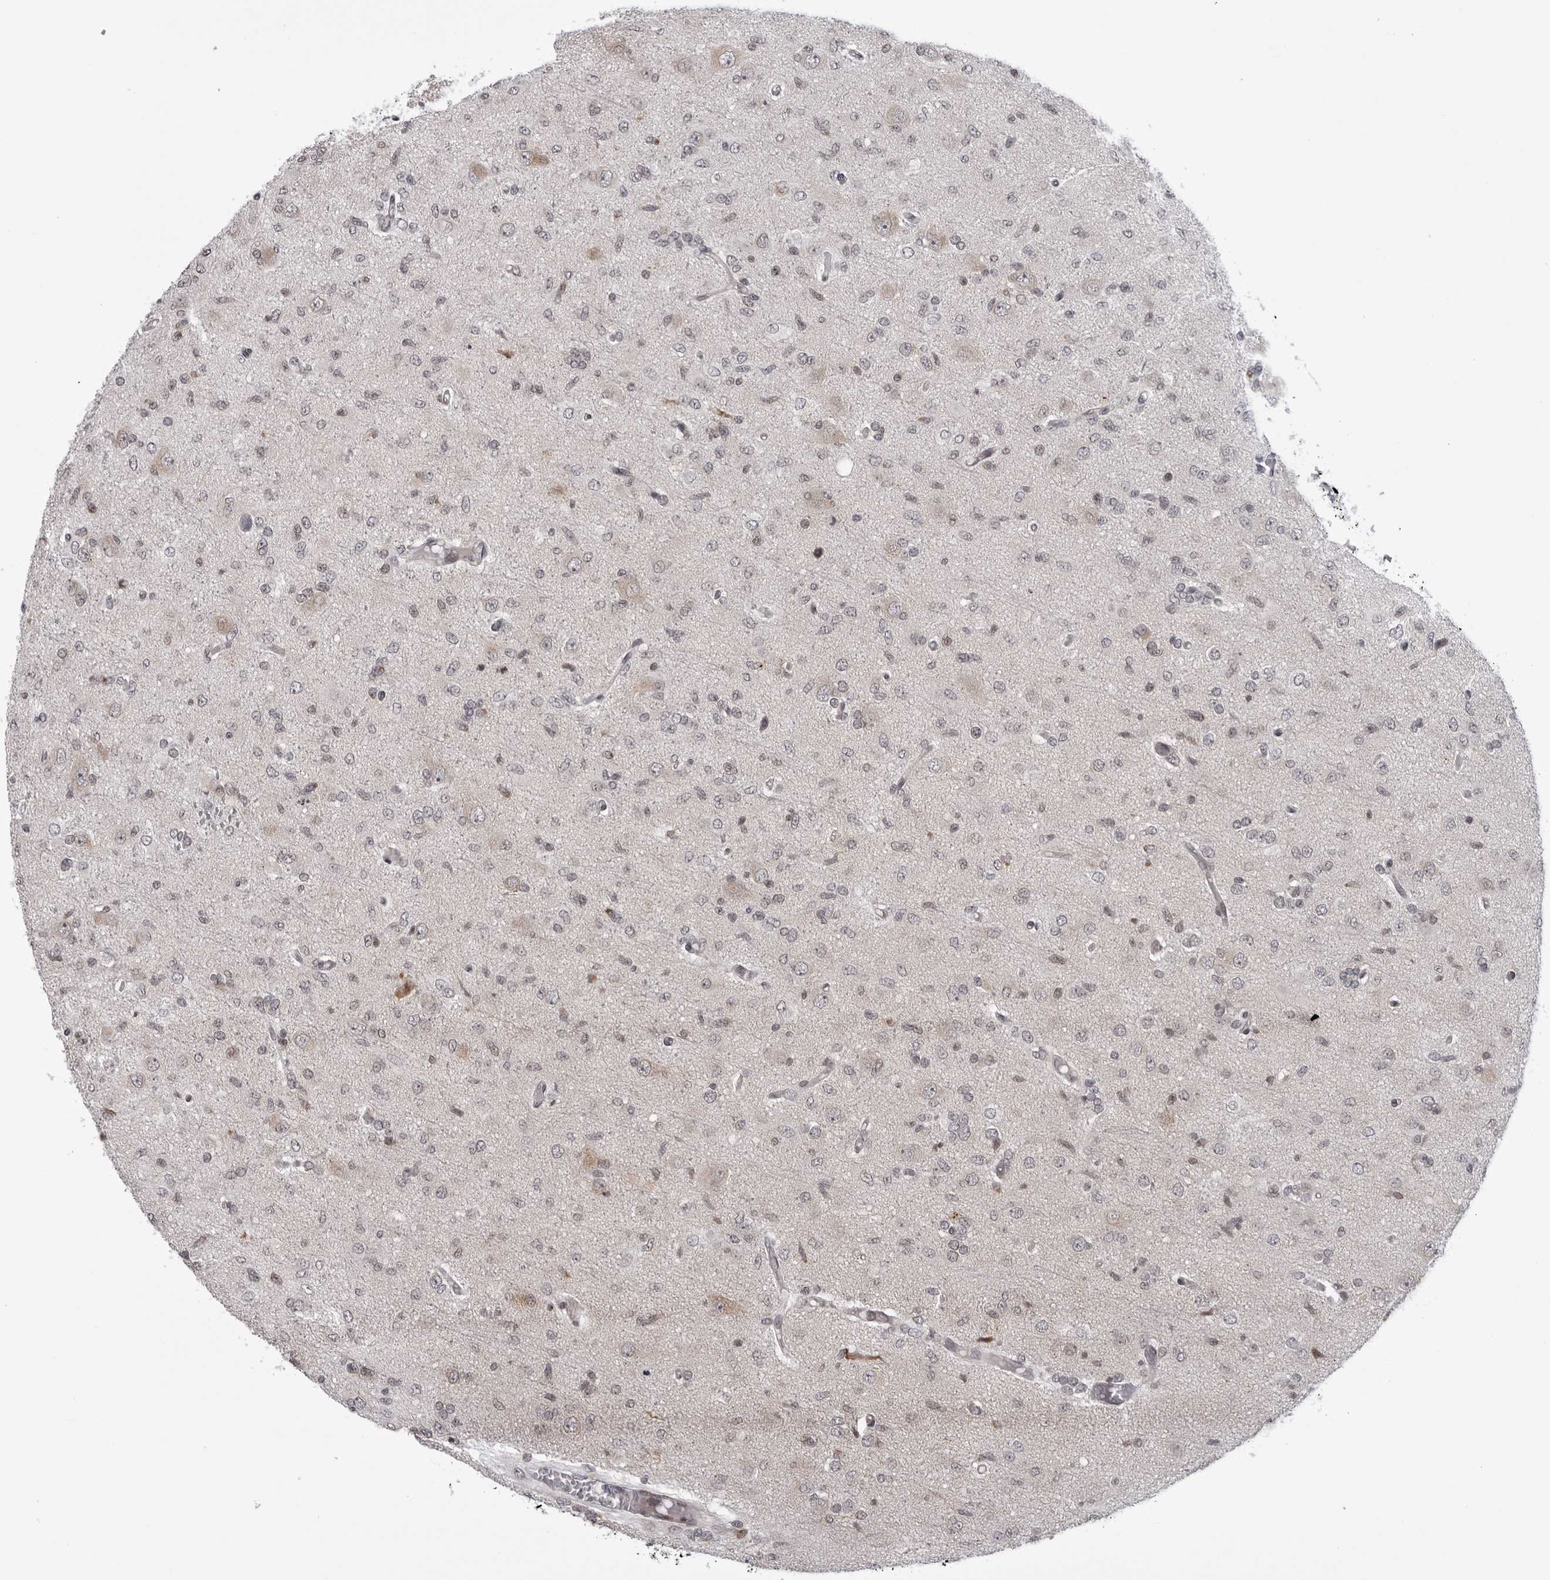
{"staining": {"intensity": "negative", "quantity": "none", "location": "none"}, "tissue": "glioma", "cell_type": "Tumor cells", "image_type": "cancer", "snomed": [{"axis": "morphology", "description": "Glioma, malignant, High grade"}, {"axis": "topography", "description": "Brain"}], "caption": "There is no significant expression in tumor cells of malignant glioma (high-grade).", "gene": "GCSAML", "patient": {"sex": "female", "age": 59}}